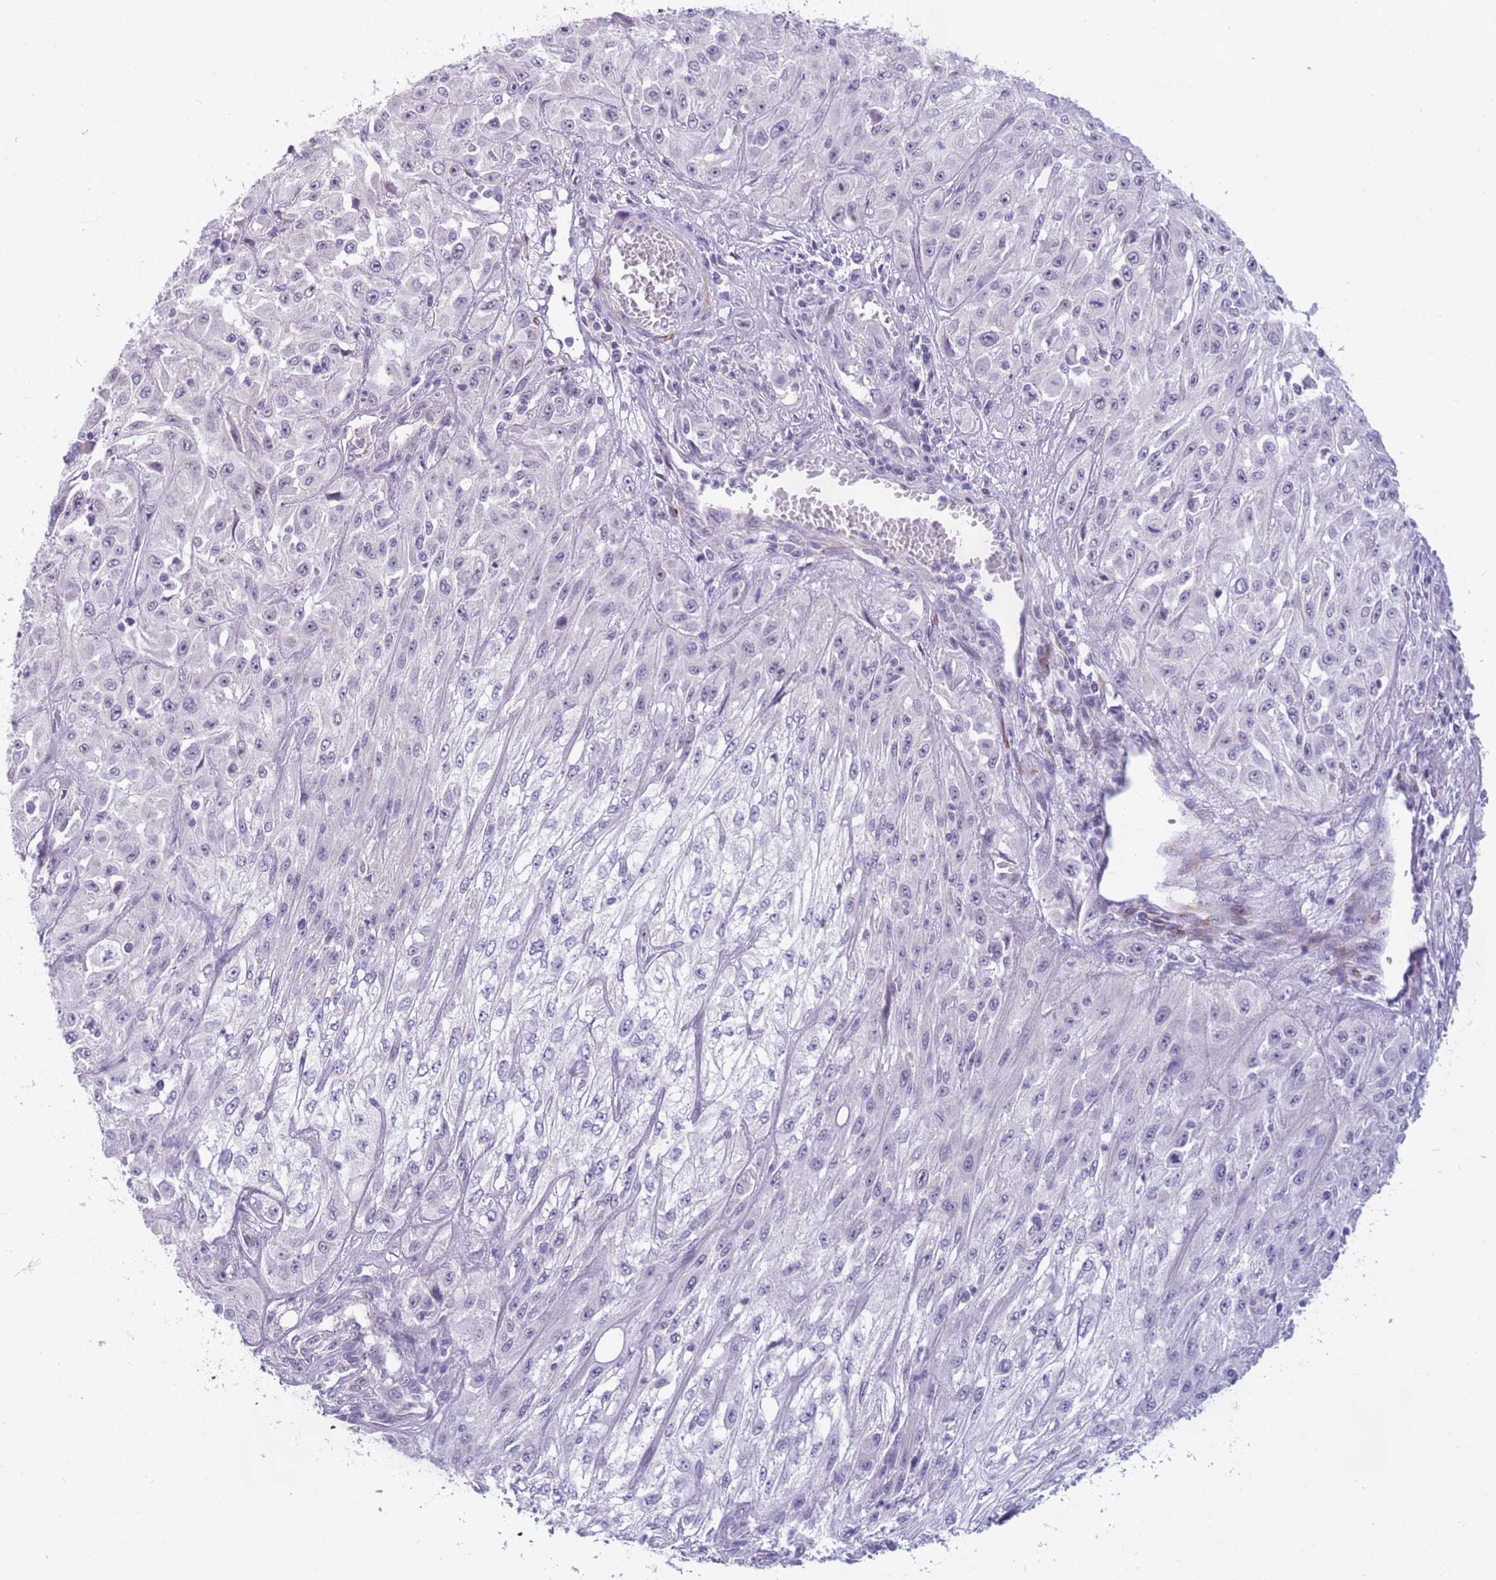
{"staining": {"intensity": "negative", "quantity": "none", "location": "none"}, "tissue": "skin cancer", "cell_type": "Tumor cells", "image_type": "cancer", "snomed": [{"axis": "morphology", "description": "Squamous cell carcinoma, NOS"}, {"axis": "morphology", "description": "Squamous cell carcinoma, metastatic, NOS"}, {"axis": "topography", "description": "Skin"}, {"axis": "topography", "description": "Lymph node"}], "caption": "This is an immunohistochemistry (IHC) micrograph of skin cancer (metastatic squamous cell carcinoma). There is no positivity in tumor cells.", "gene": "DDX49", "patient": {"sex": "male", "age": 75}}